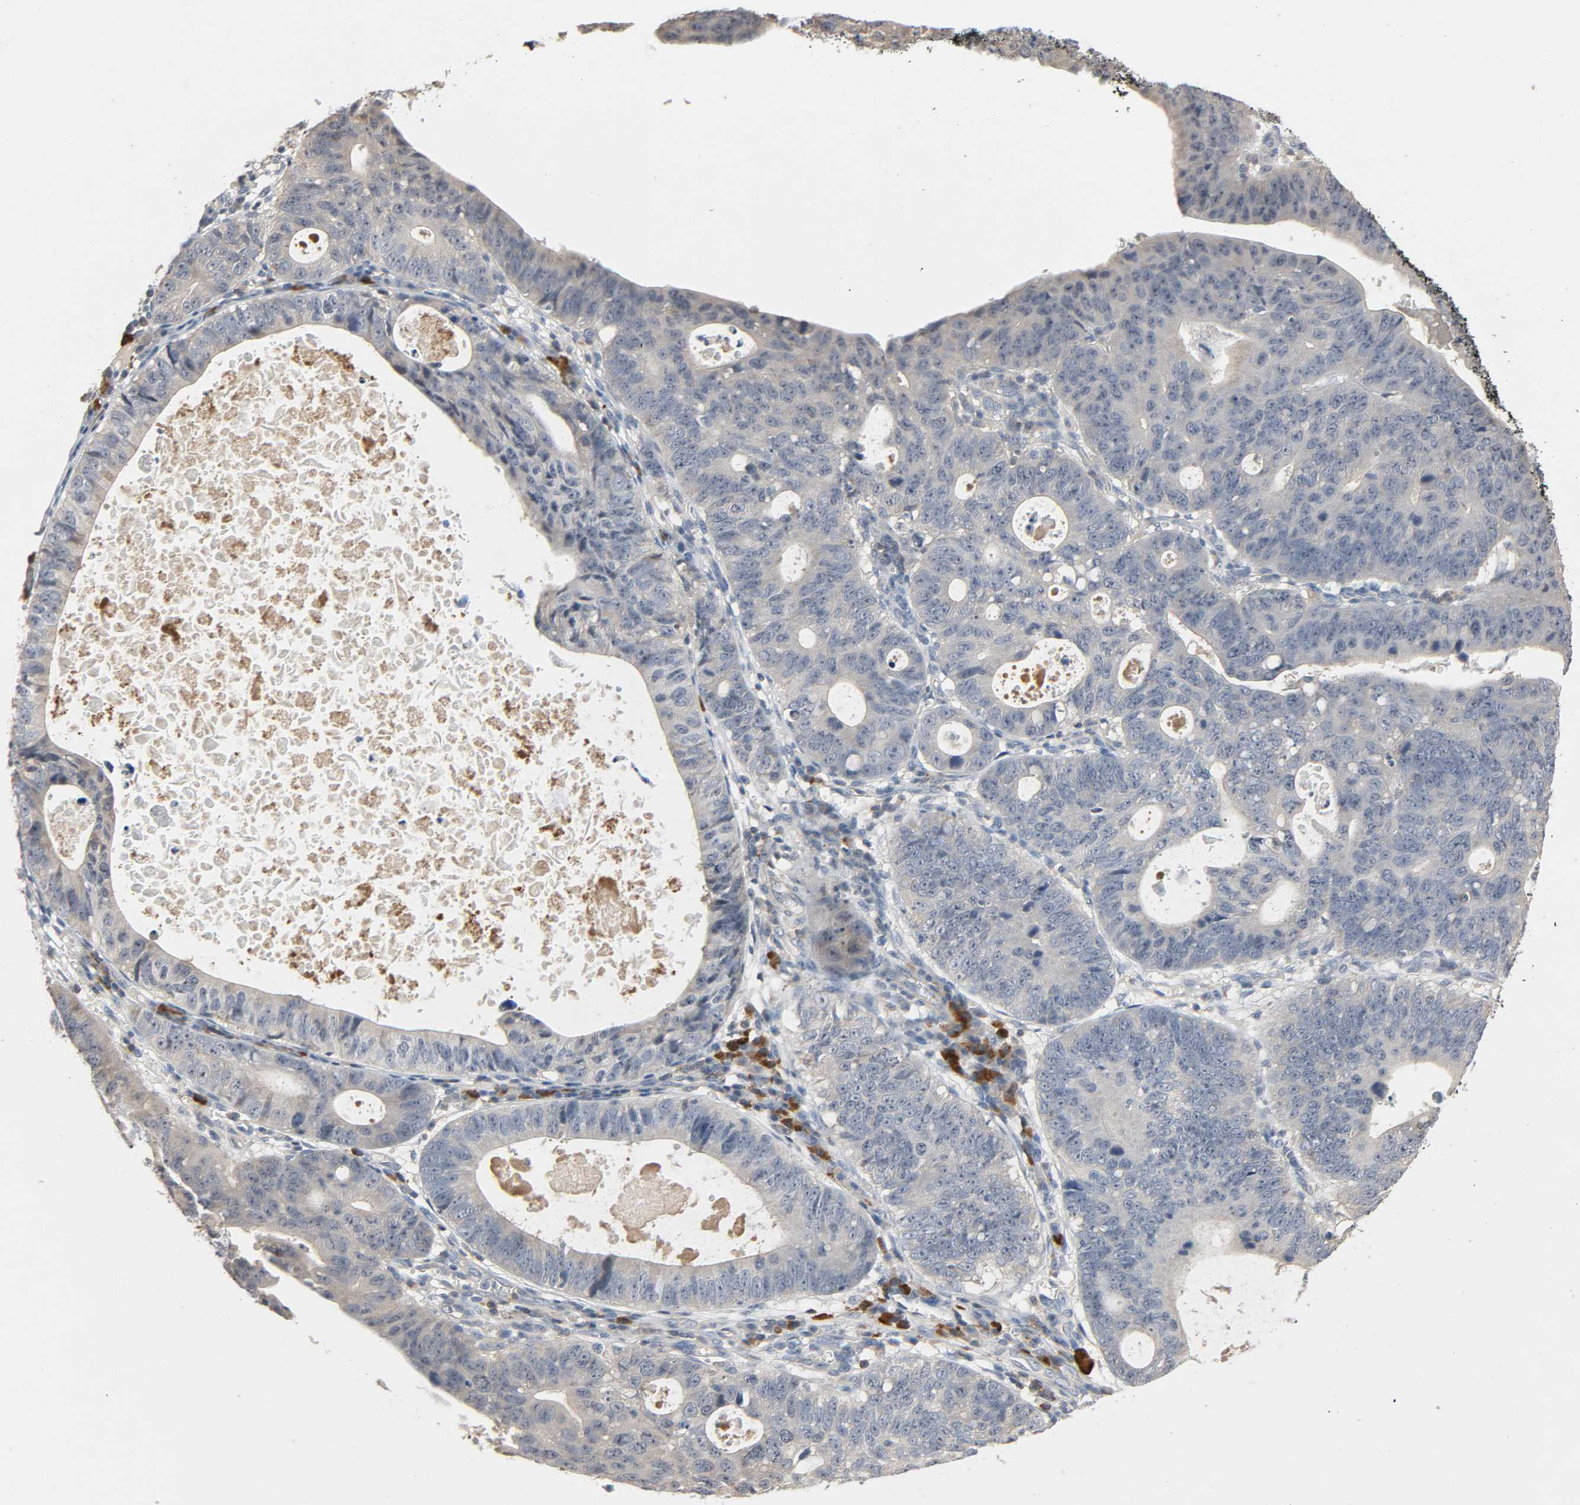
{"staining": {"intensity": "weak", "quantity": "<25%", "location": "cytoplasmic/membranous"}, "tissue": "stomach cancer", "cell_type": "Tumor cells", "image_type": "cancer", "snomed": [{"axis": "morphology", "description": "Adenocarcinoma, NOS"}, {"axis": "topography", "description": "Stomach"}], "caption": "Protein analysis of adenocarcinoma (stomach) demonstrates no significant positivity in tumor cells.", "gene": "CD4", "patient": {"sex": "male", "age": 59}}